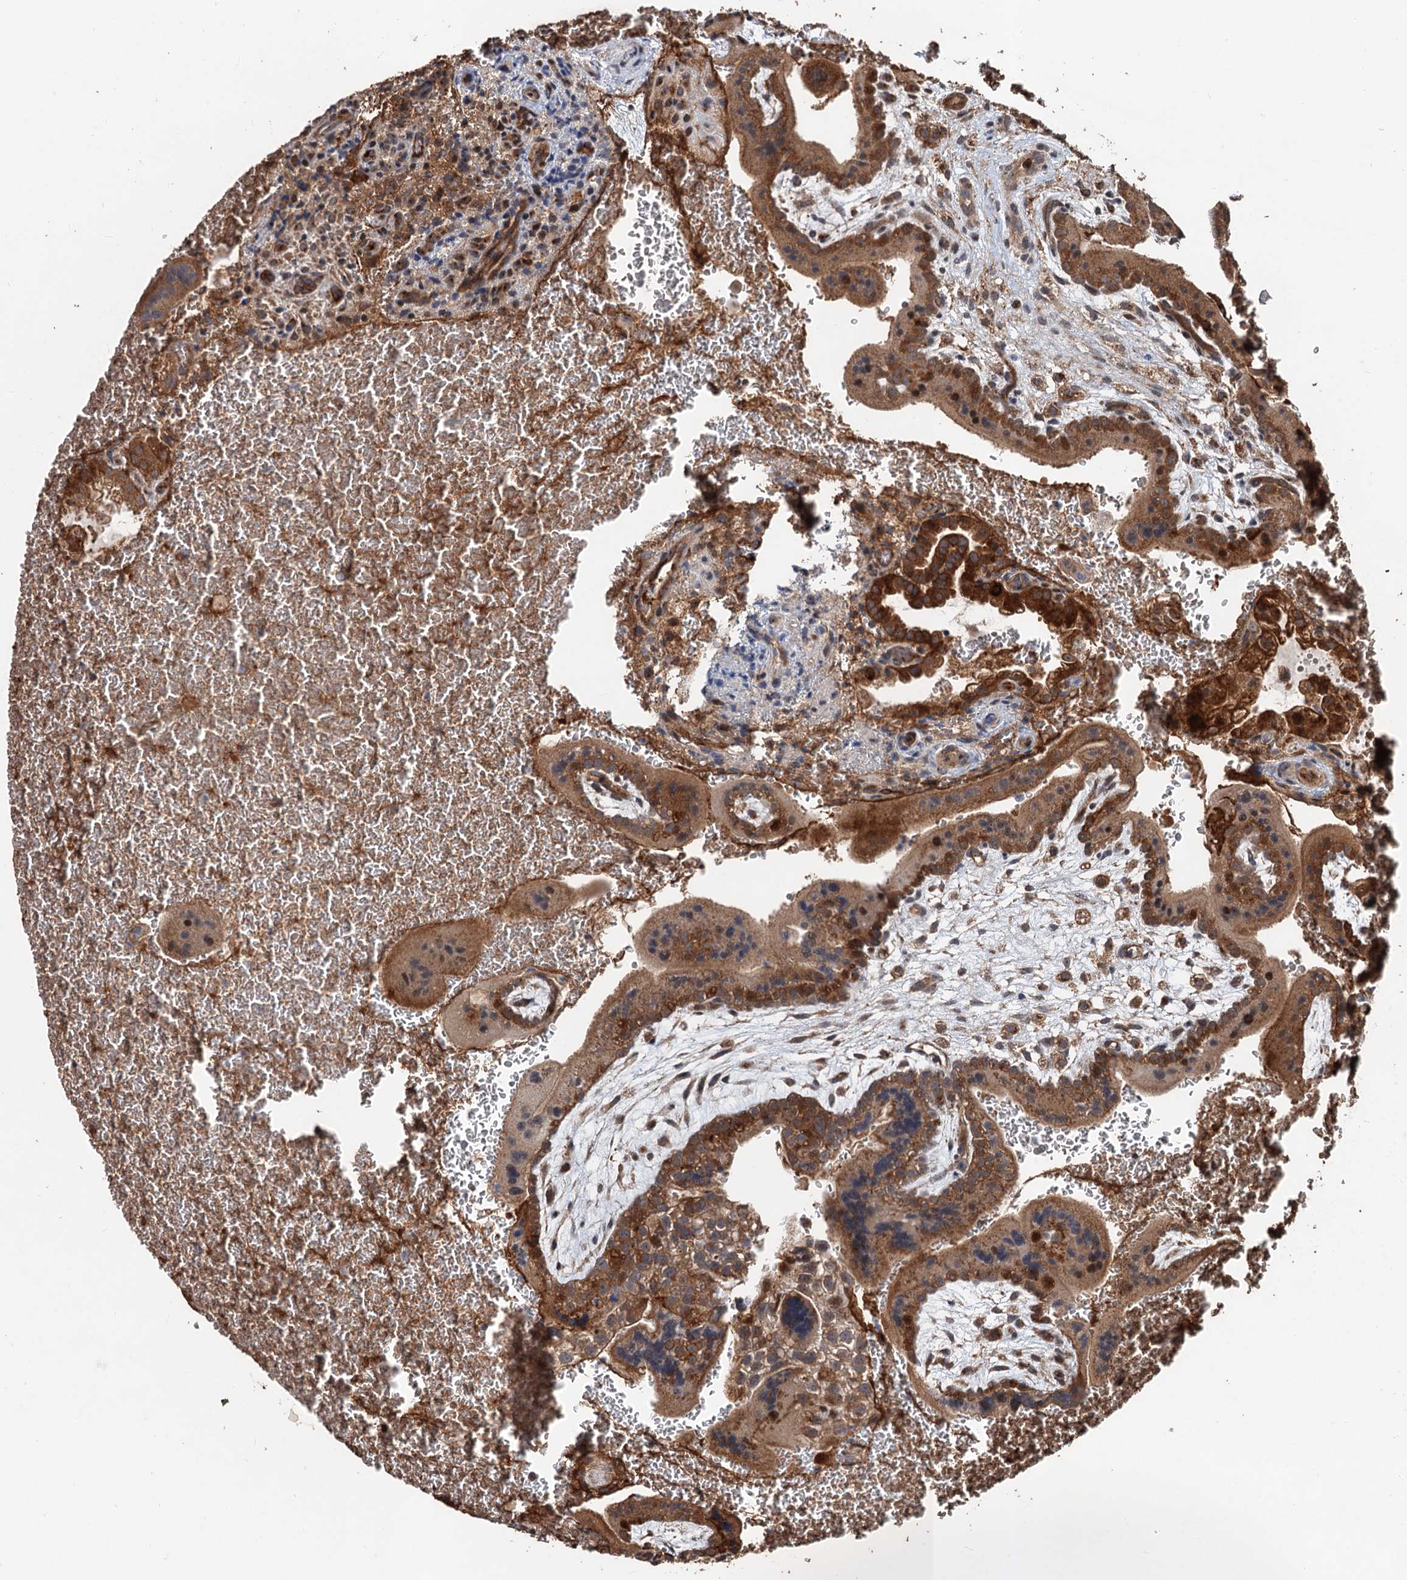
{"staining": {"intensity": "moderate", "quantity": ">75%", "location": "cytoplasmic/membranous"}, "tissue": "placenta", "cell_type": "Trophoblastic cells", "image_type": "normal", "snomed": [{"axis": "morphology", "description": "Normal tissue, NOS"}, {"axis": "topography", "description": "Placenta"}], "caption": "Immunohistochemistry (IHC) photomicrograph of normal human placenta stained for a protein (brown), which reveals medium levels of moderate cytoplasmic/membranous positivity in approximately >75% of trophoblastic cells.", "gene": "DEXI", "patient": {"sex": "female", "age": 35}}